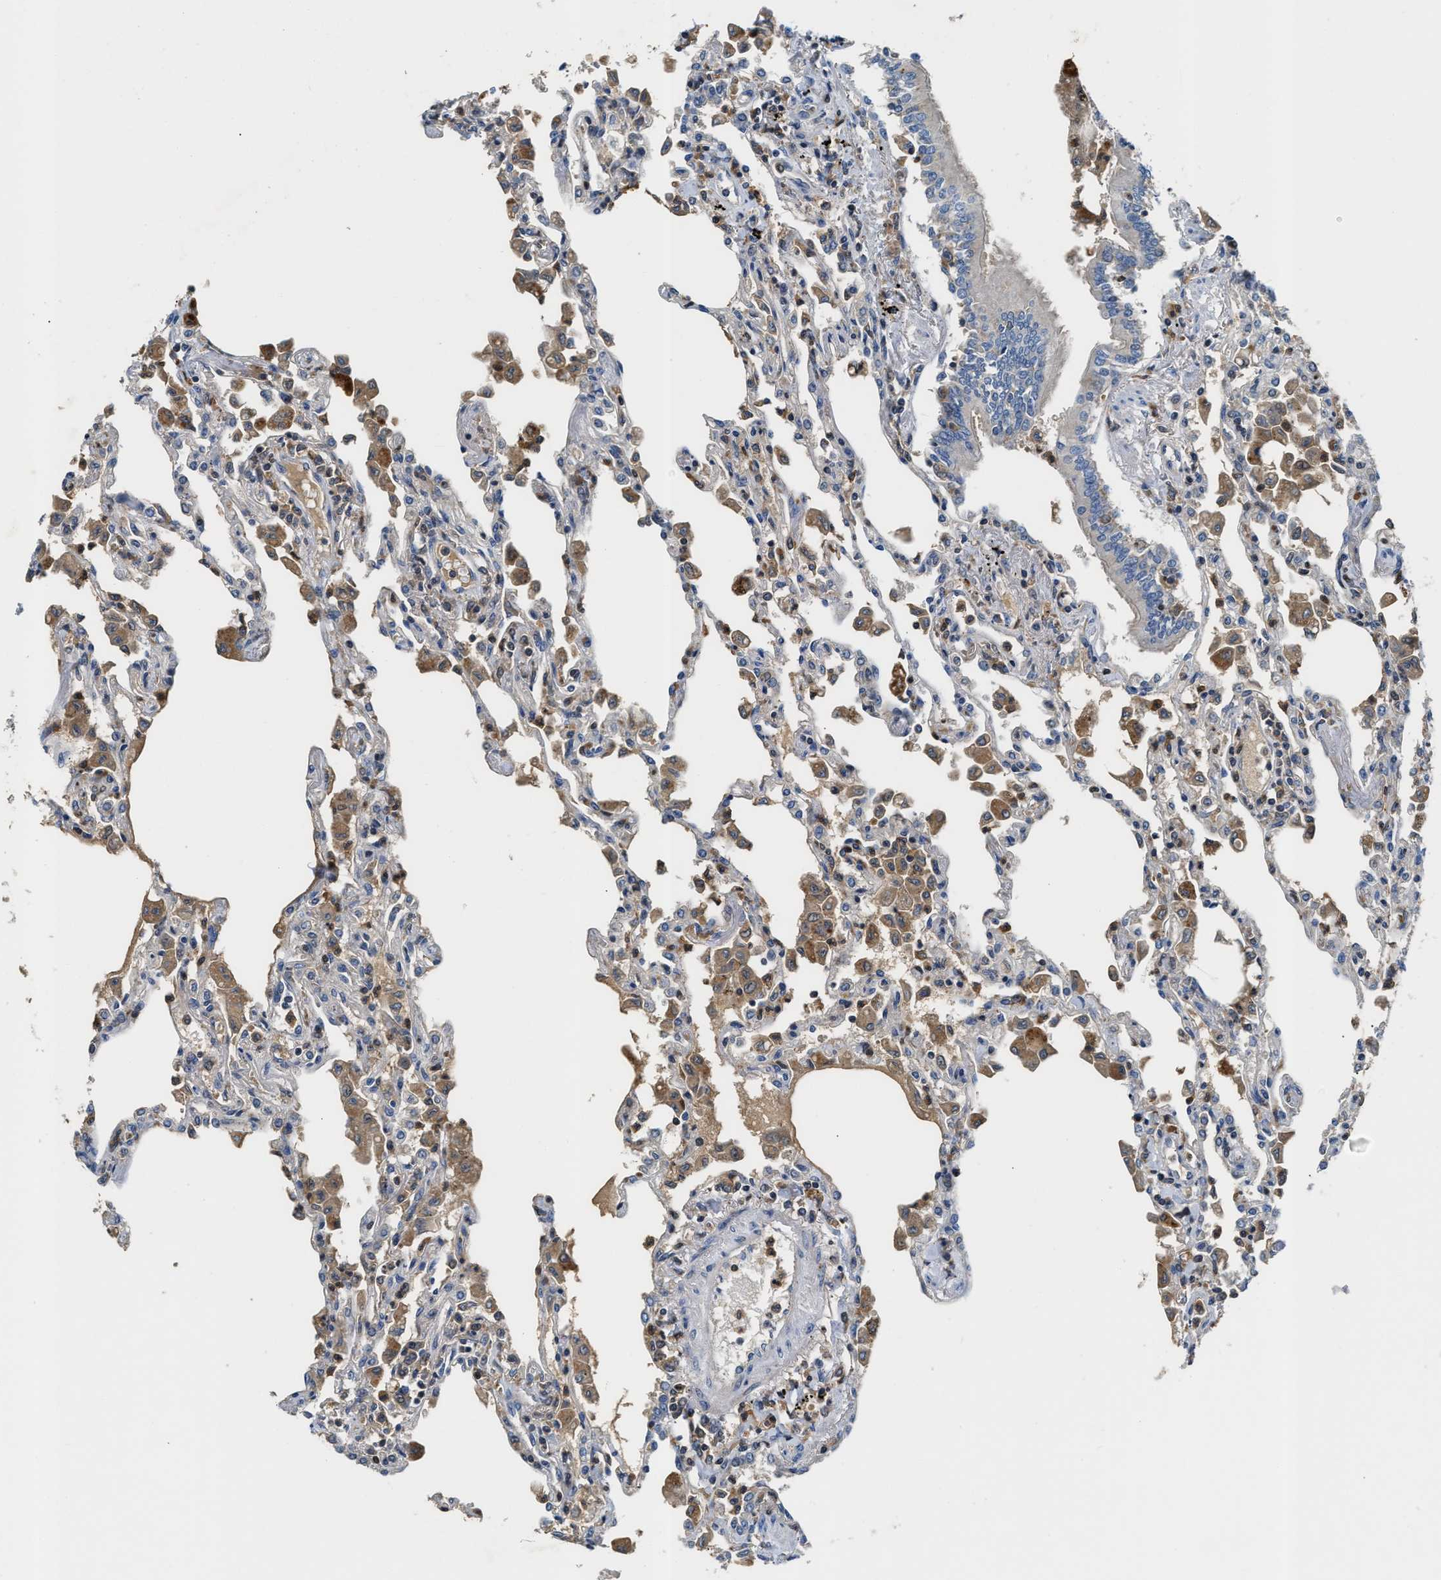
{"staining": {"intensity": "weak", "quantity": "25%-75%", "location": "cytoplasmic/membranous"}, "tissue": "lung", "cell_type": "Alveolar cells", "image_type": "normal", "snomed": [{"axis": "morphology", "description": "Normal tissue, NOS"}, {"axis": "topography", "description": "Bronchus"}, {"axis": "topography", "description": "Lung"}], "caption": "A photomicrograph of human lung stained for a protein shows weak cytoplasmic/membranous brown staining in alveolar cells. (DAB IHC, brown staining for protein, blue staining for nuclei).", "gene": "OSTF1", "patient": {"sex": "female", "age": 49}}